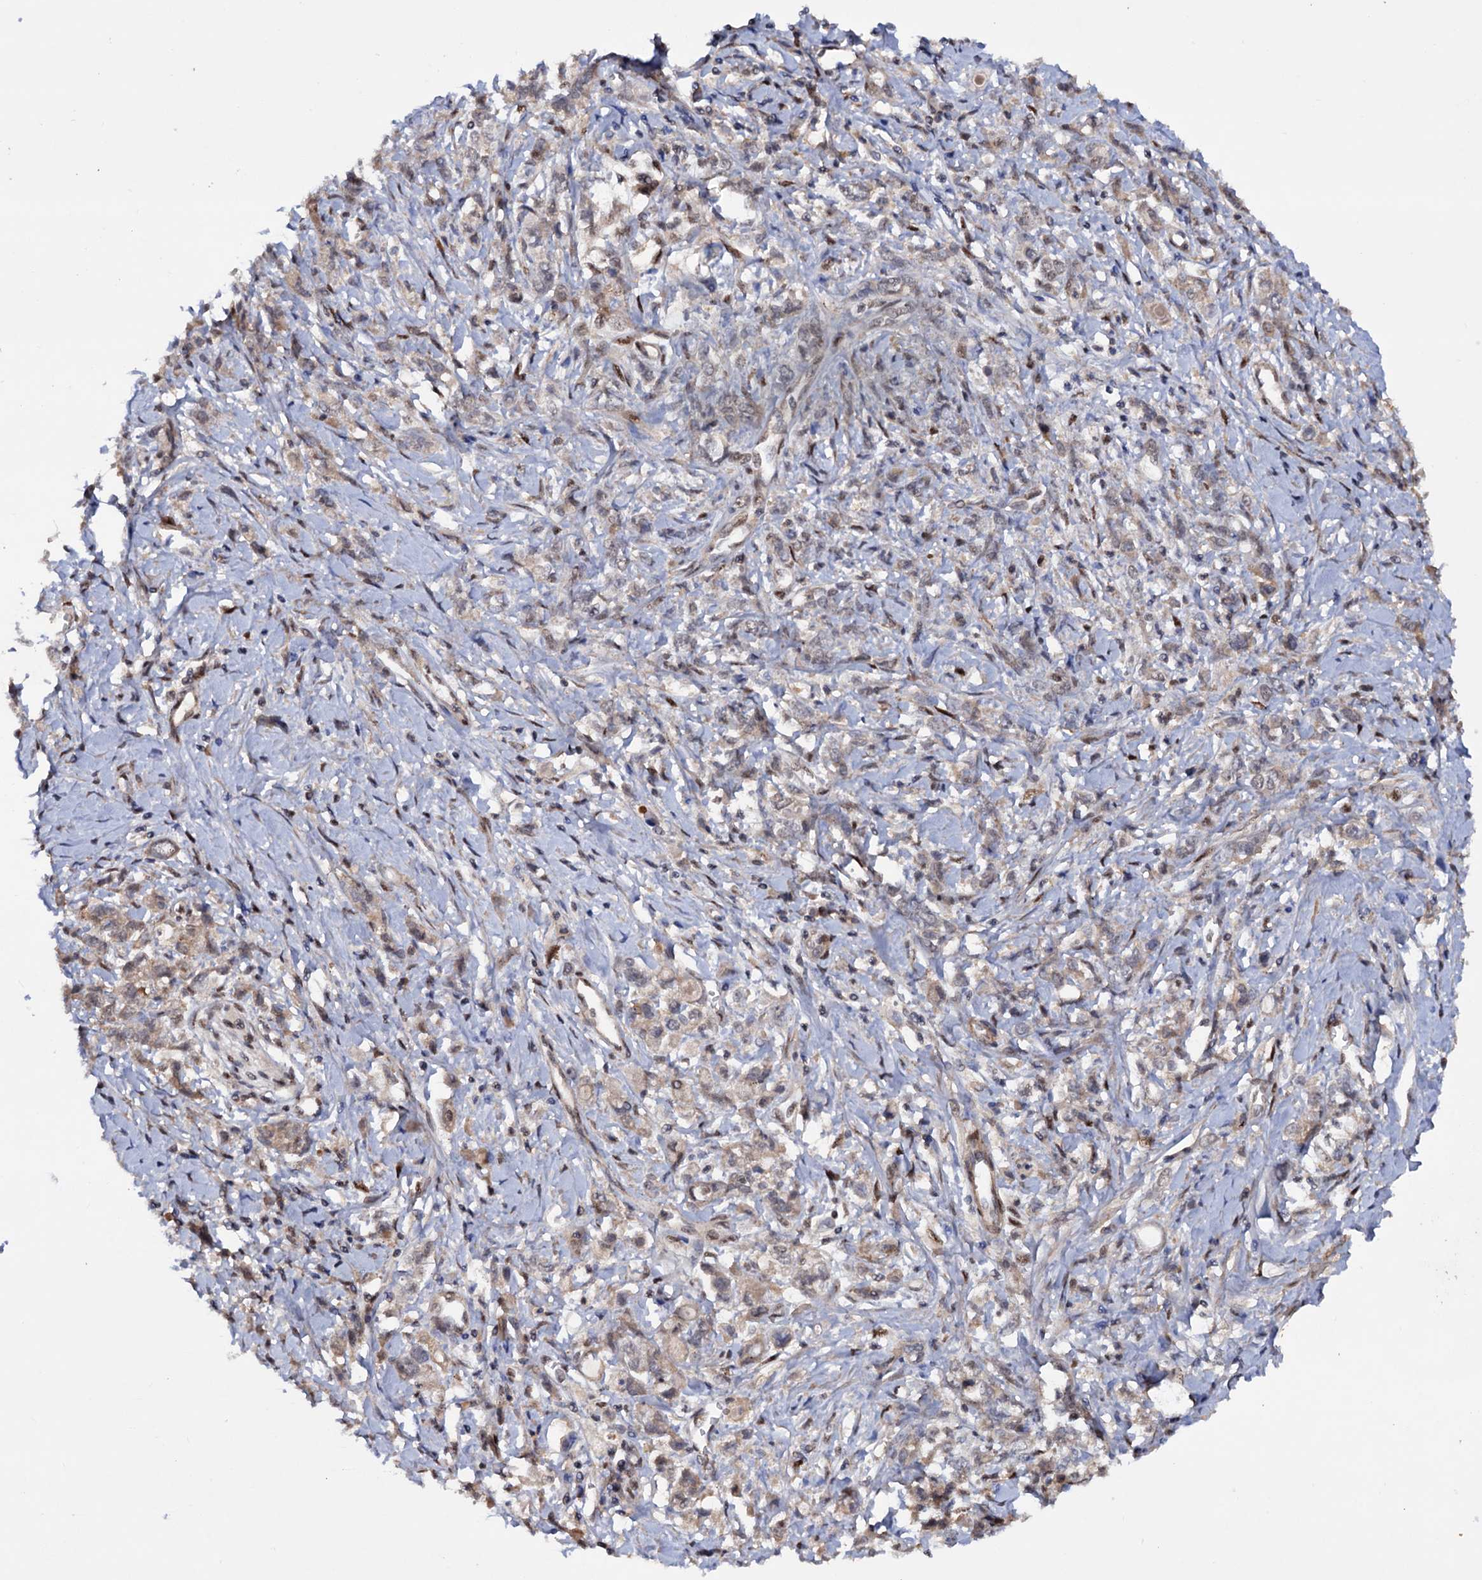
{"staining": {"intensity": "moderate", "quantity": "25%-75%", "location": "cytoplasmic/membranous,nuclear"}, "tissue": "stomach cancer", "cell_type": "Tumor cells", "image_type": "cancer", "snomed": [{"axis": "morphology", "description": "Adenocarcinoma, NOS"}, {"axis": "topography", "description": "Stomach"}], "caption": "A brown stain labels moderate cytoplasmic/membranous and nuclear staining of a protein in human stomach cancer (adenocarcinoma) tumor cells. Immunohistochemistry stains the protein in brown and the nuclei are stained blue.", "gene": "TBC1D12", "patient": {"sex": "female", "age": 76}}